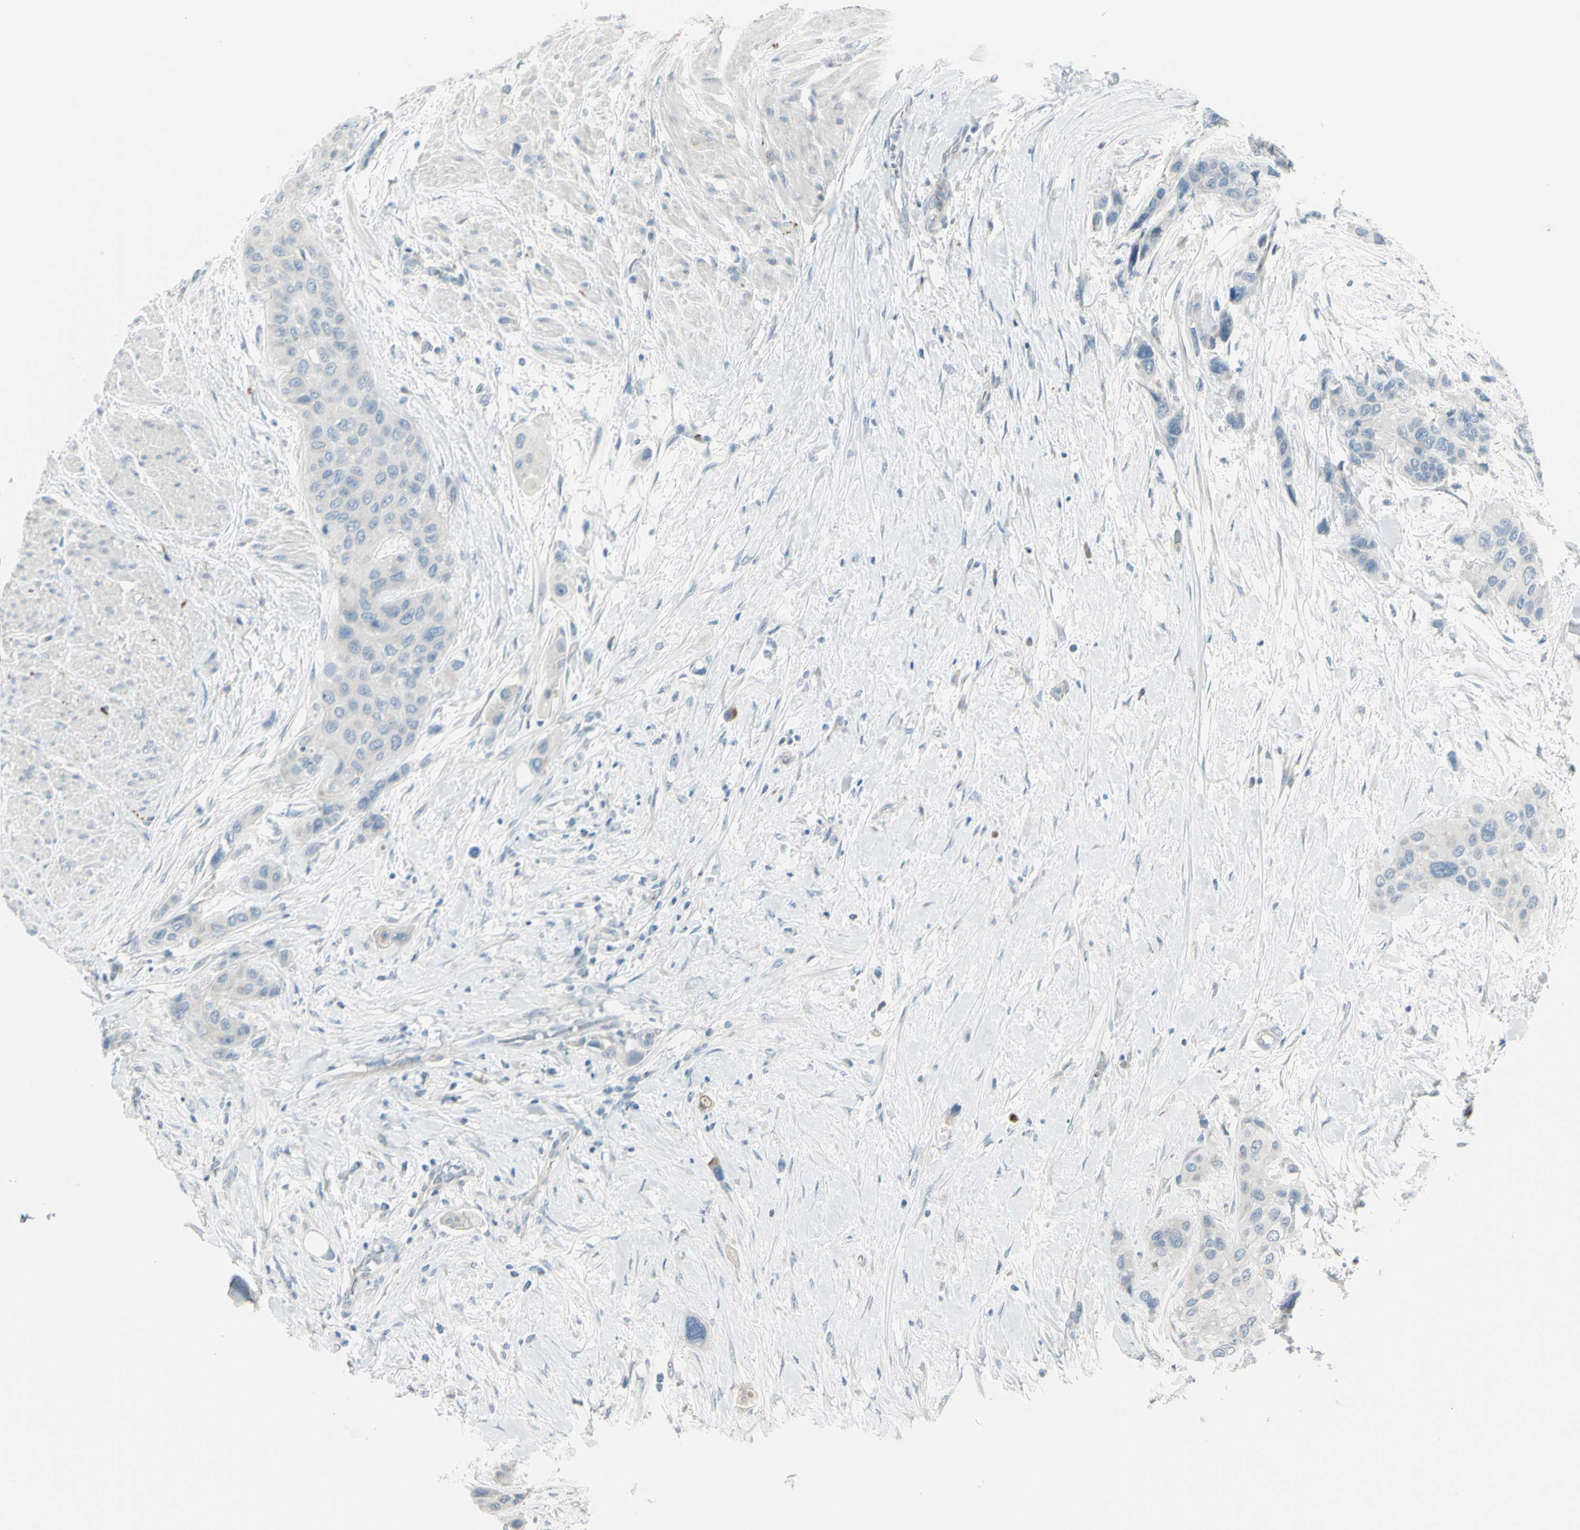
{"staining": {"intensity": "negative", "quantity": "none", "location": "none"}, "tissue": "urothelial cancer", "cell_type": "Tumor cells", "image_type": "cancer", "snomed": [{"axis": "morphology", "description": "Urothelial carcinoma, High grade"}, {"axis": "topography", "description": "Urinary bladder"}], "caption": "This is an IHC histopathology image of urothelial cancer. There is no staining in tumor cells.", "gene": "GPR34", "patient": {"sex": "female", "age": 56}}